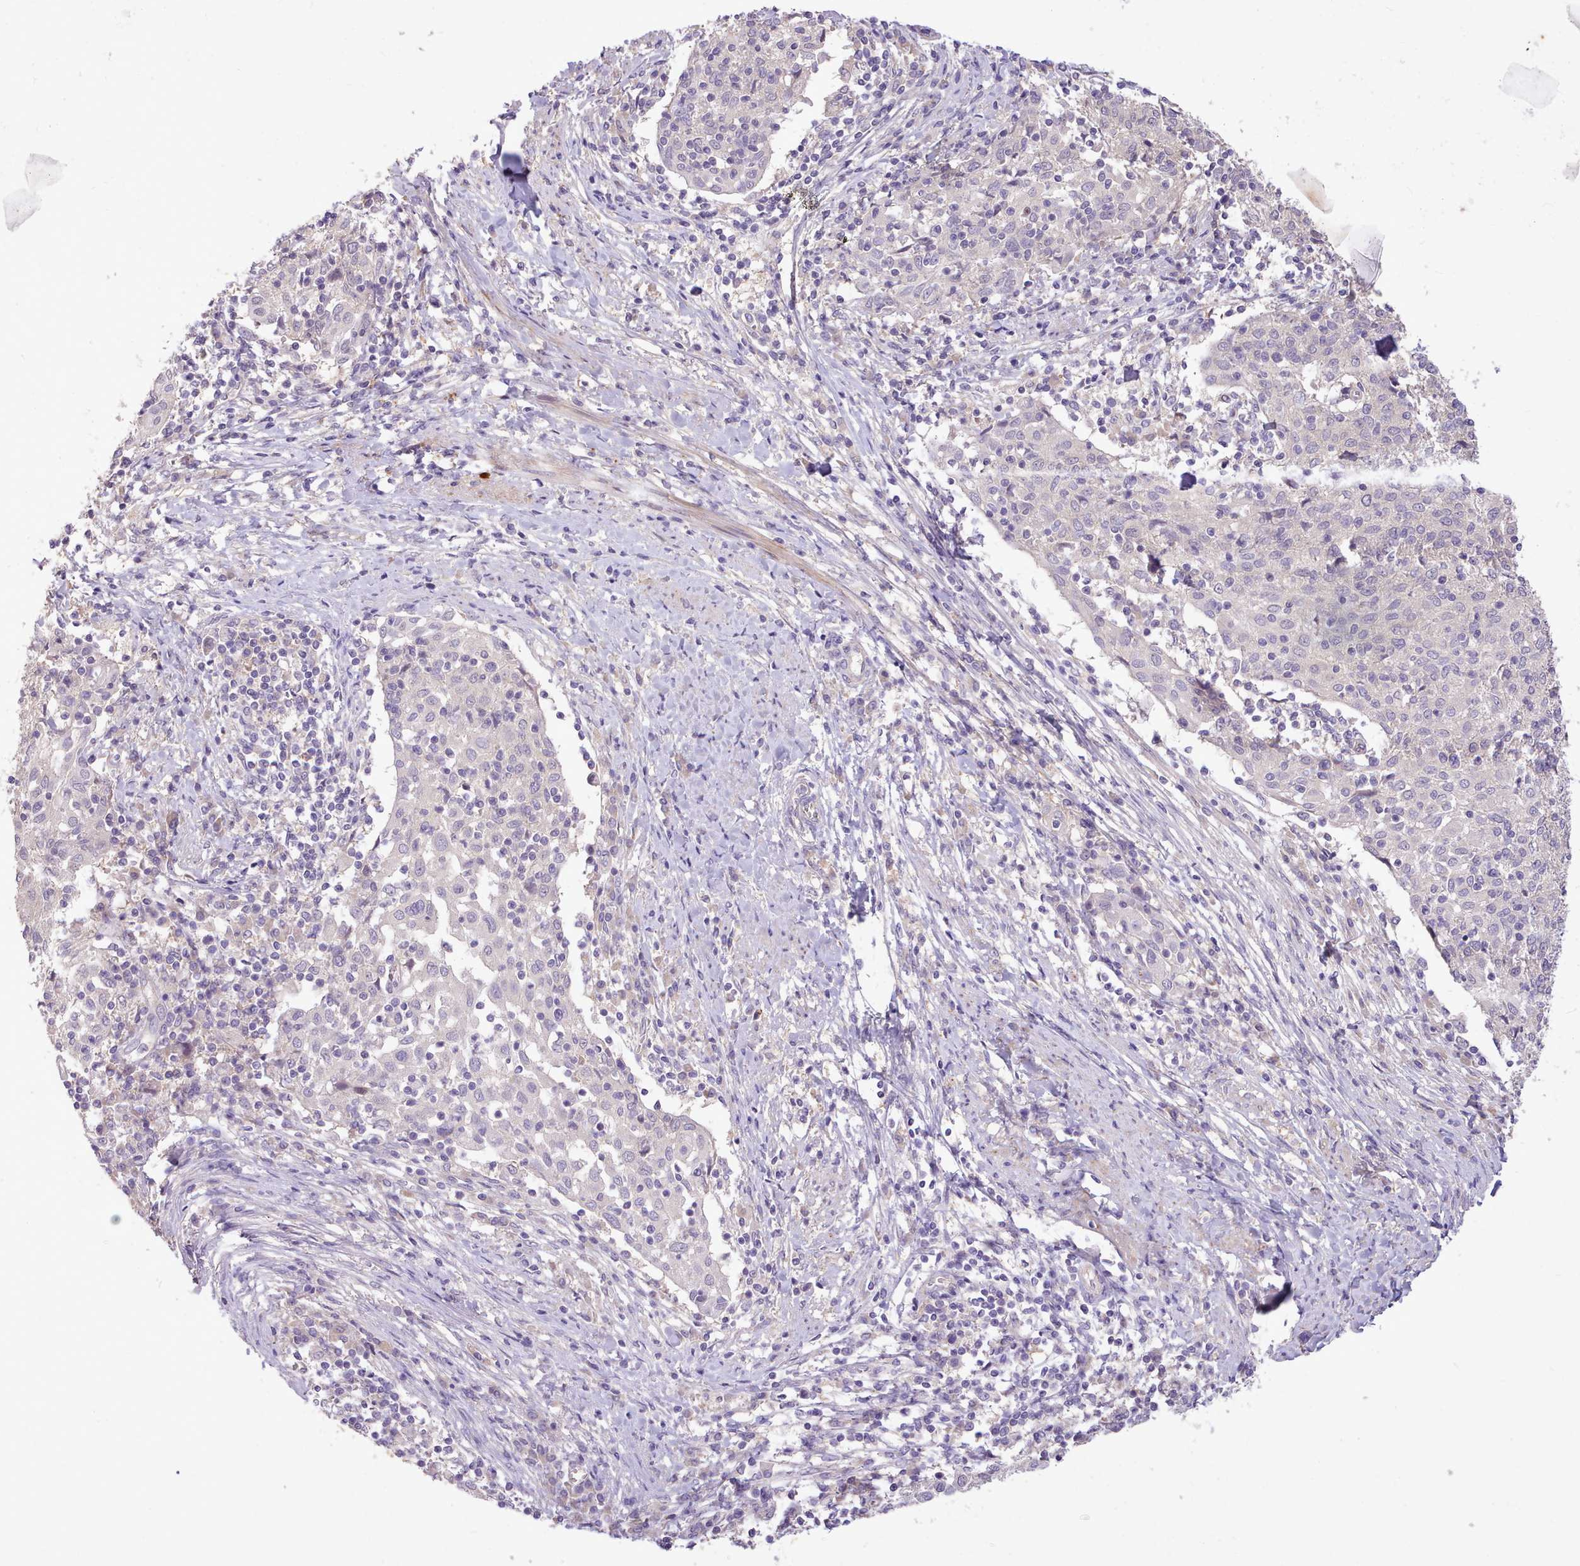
{"staining": {"intensity": "negative", "quantity": "none", "location": "none"}, "tissue": "cervical cancer", "cell_type": "Tumor cells", "image_type": "cancer", "snomed": [{"axis": "morphology", "description": "Squamous cell carcinoma, NOS"}, {"axis": "topography", "description": "Cervix"}], "caption": "DAB immunohistochemical staining of squamous cell carcinoma (cervical) exhibits no significant positivity in tumor cells.", "gene": "ZNF607", "patient": {"sex": "female", "age": 52}}